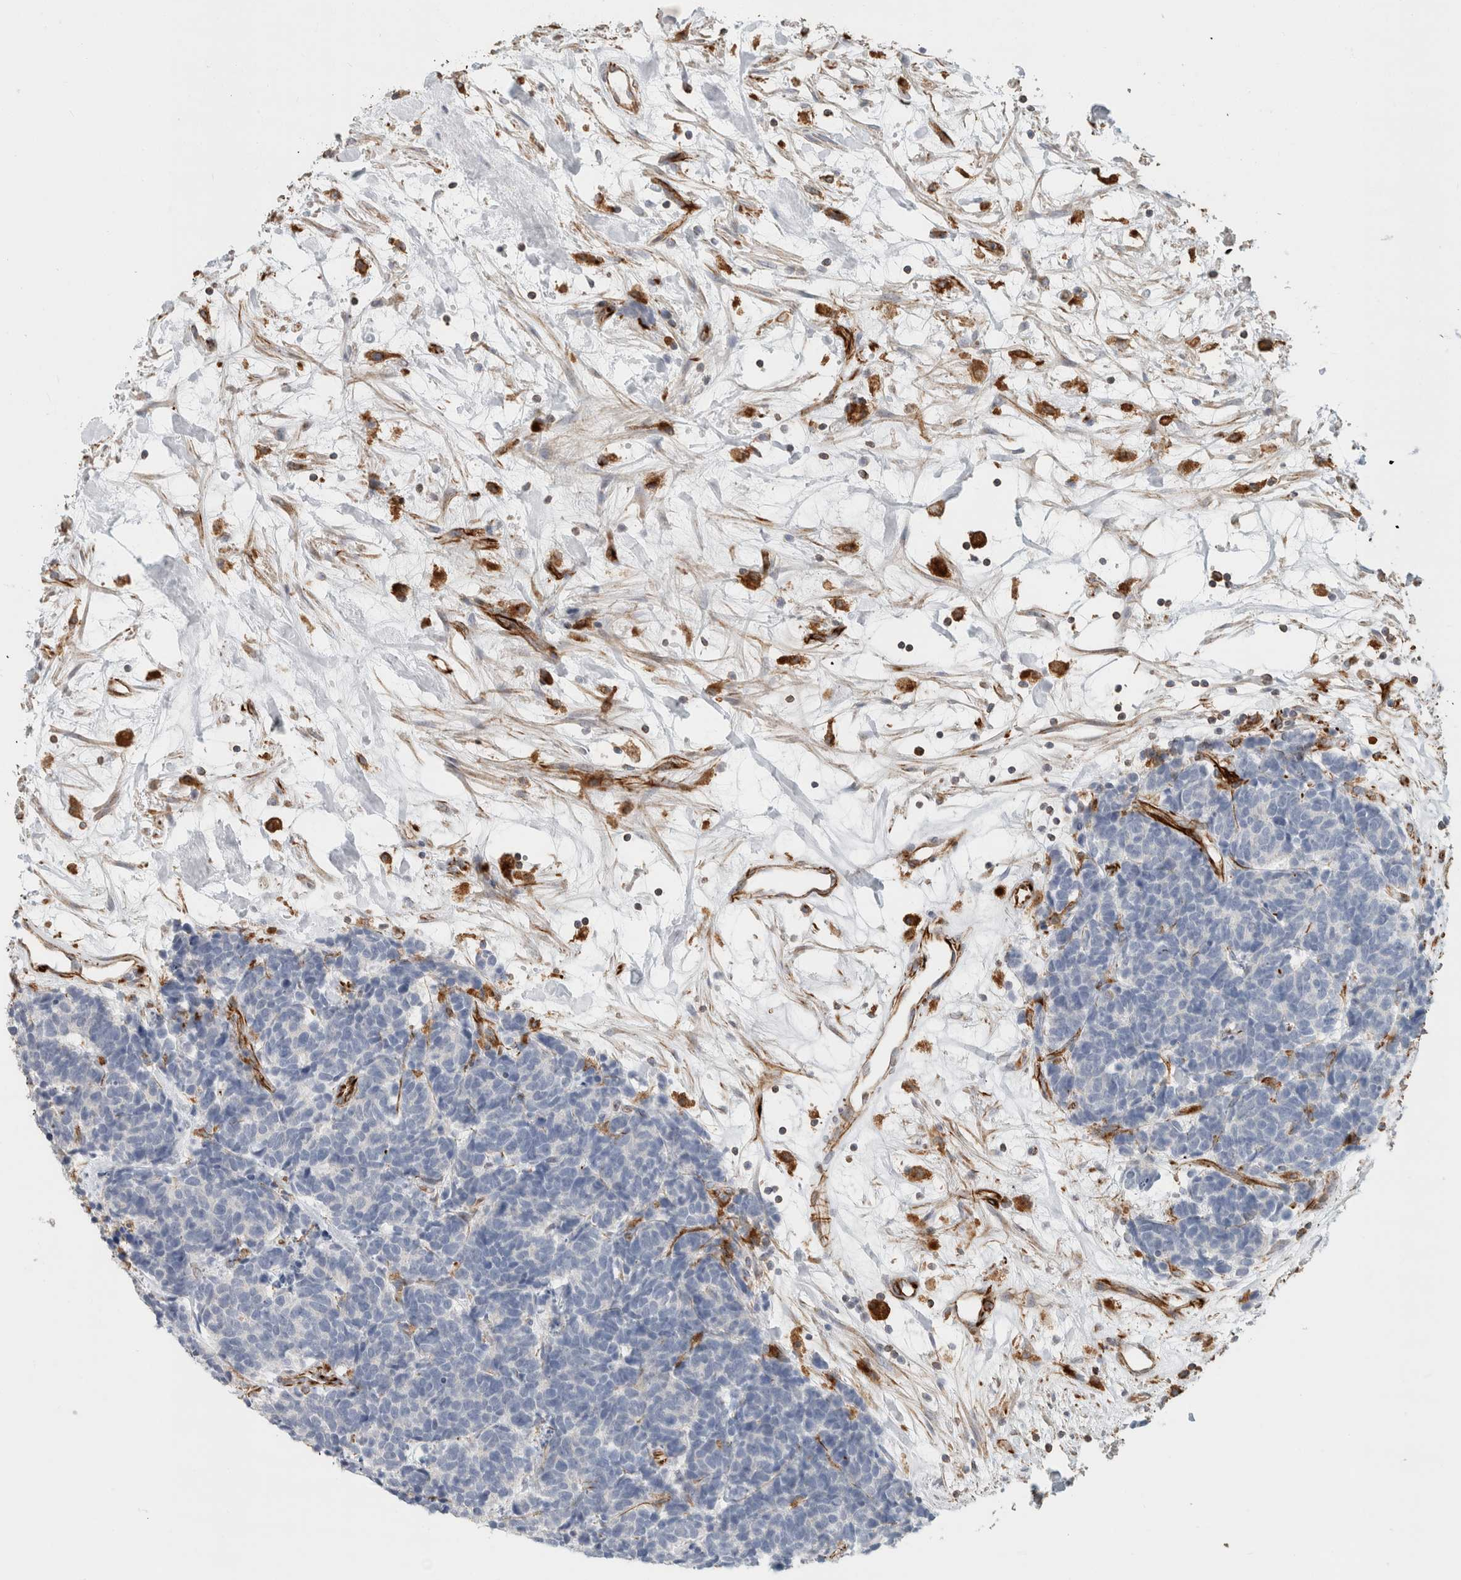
{"staining": {"intensity": "negative", "quantity": "none", "location": "none"}, "tissue": "carcinoid", "cell_type": "Tumor cells", "image_type": "cancer", "snomed": [{"axis": "morphology", "description": "Carcinoma, NOS"}, {"axis": "morphology", "description": "Carcinoid, malignant, NOS"}, {"axis": "topography", "description": "Urinary bladder"}], "caption": "This is an immunohistochemistry photomicrograph of human carcinoma. There is no staining in tumor cells.", "gene": "LY86", "patient": {"sex": "male", "age": 57}}